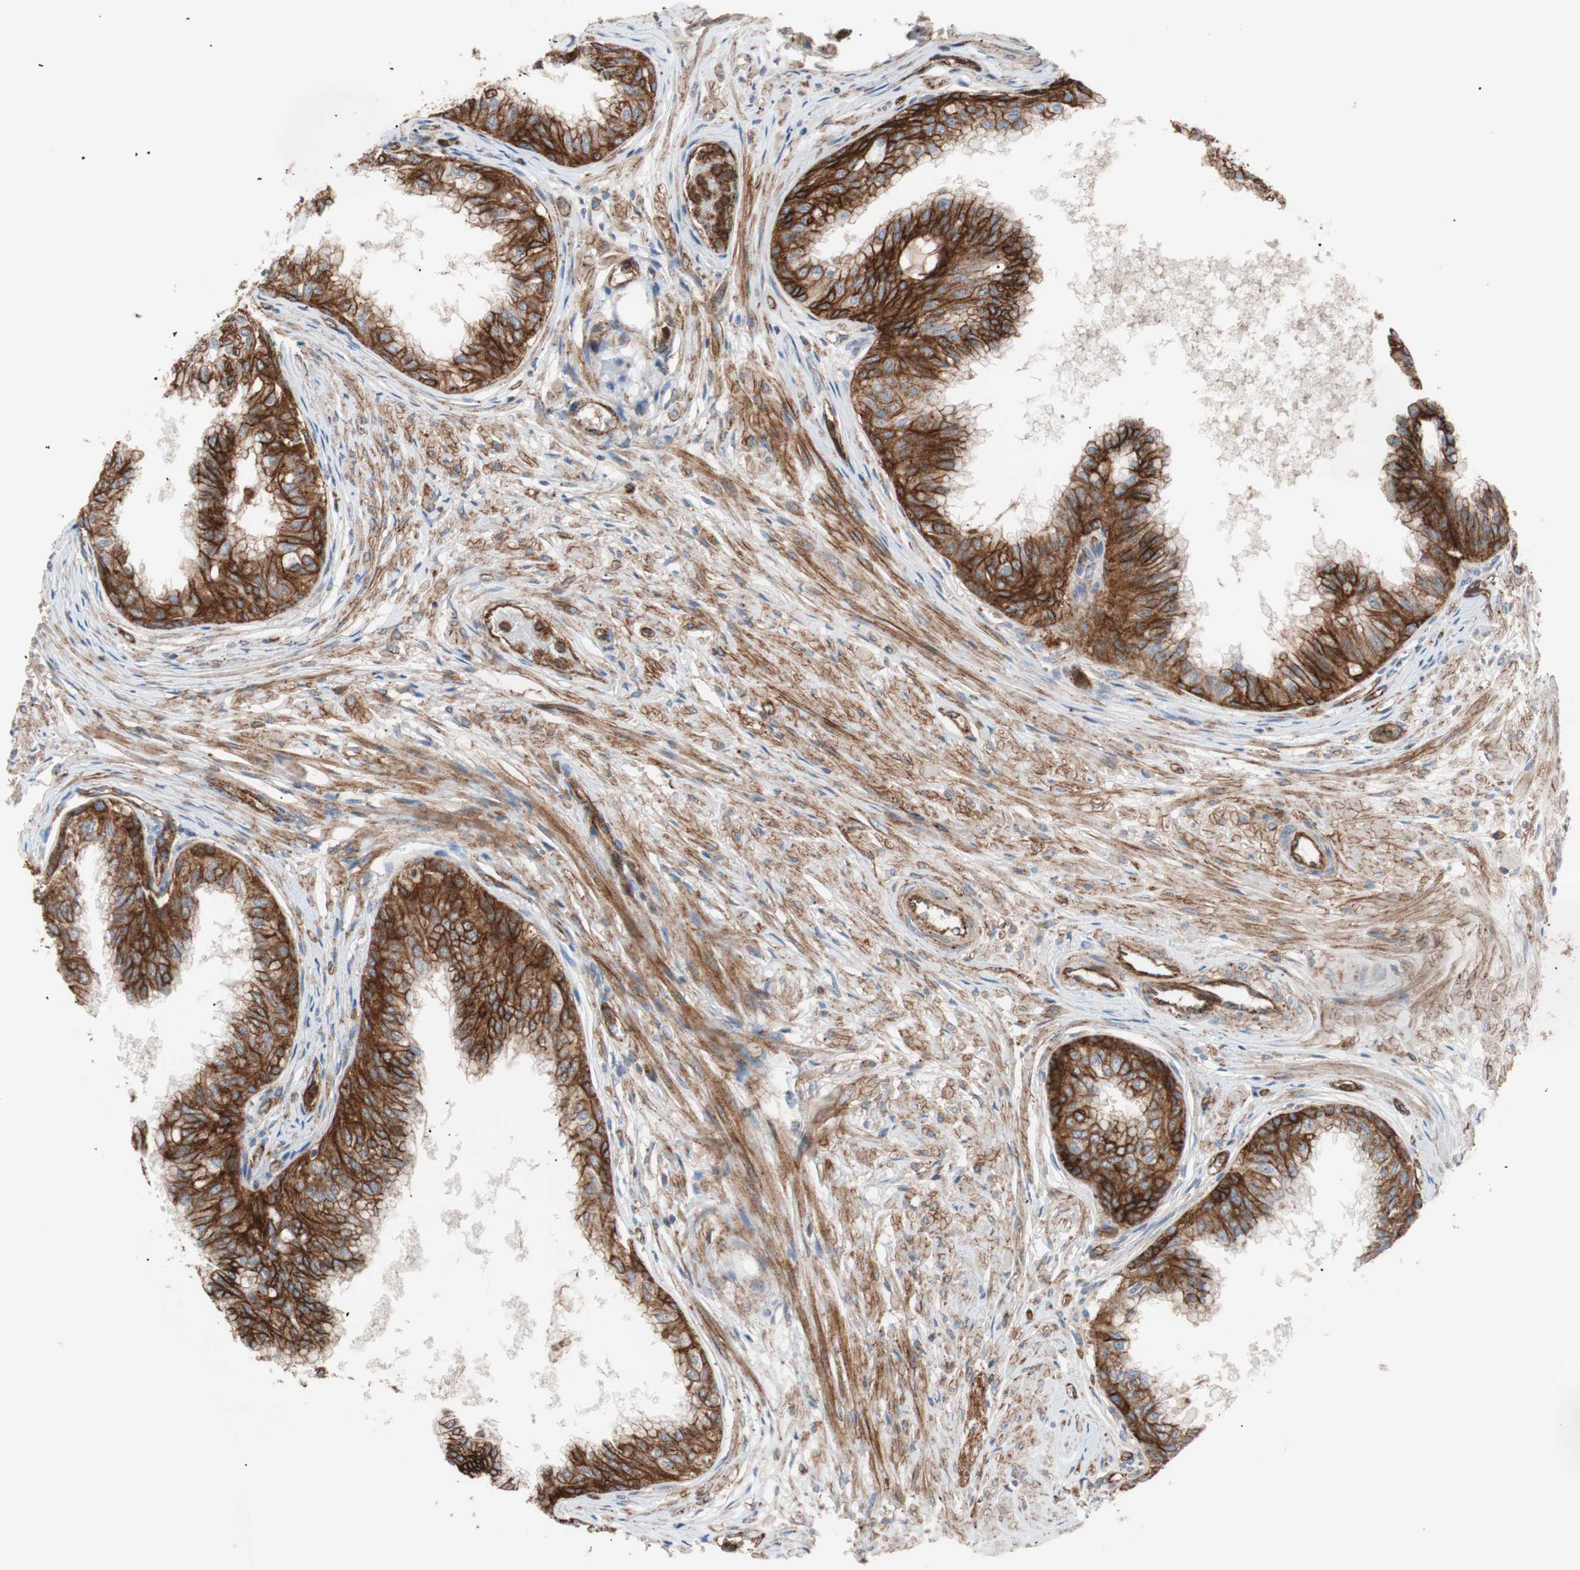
{"staining": {"intensity": "strong", "quantity": ">75%", "location": "cytoplasmic/membranous"}, "tissue": "prostate", "cell_type": "Glandular cells", "image_type": "normal", "snomed": [{"axis": "morphology", "description": "Normal tissue, NOS"}, {"axis": "topography", "description": "Prostate"}, {"axis": "topography", "description": "Seminal veicle"}], "caption": "A photomicrograph of human prostate stained for a protein displays strong cytoplasmic/membranous brown staining in glandular cells. The staining was performed using DAB (3,3'-diaminobenzidine), with brown indicating positive protein expression. Nuclei are stained blue with hematoxylin.", "gene": "FLOT2", "patient": {"sex": "male", "age": 60}}